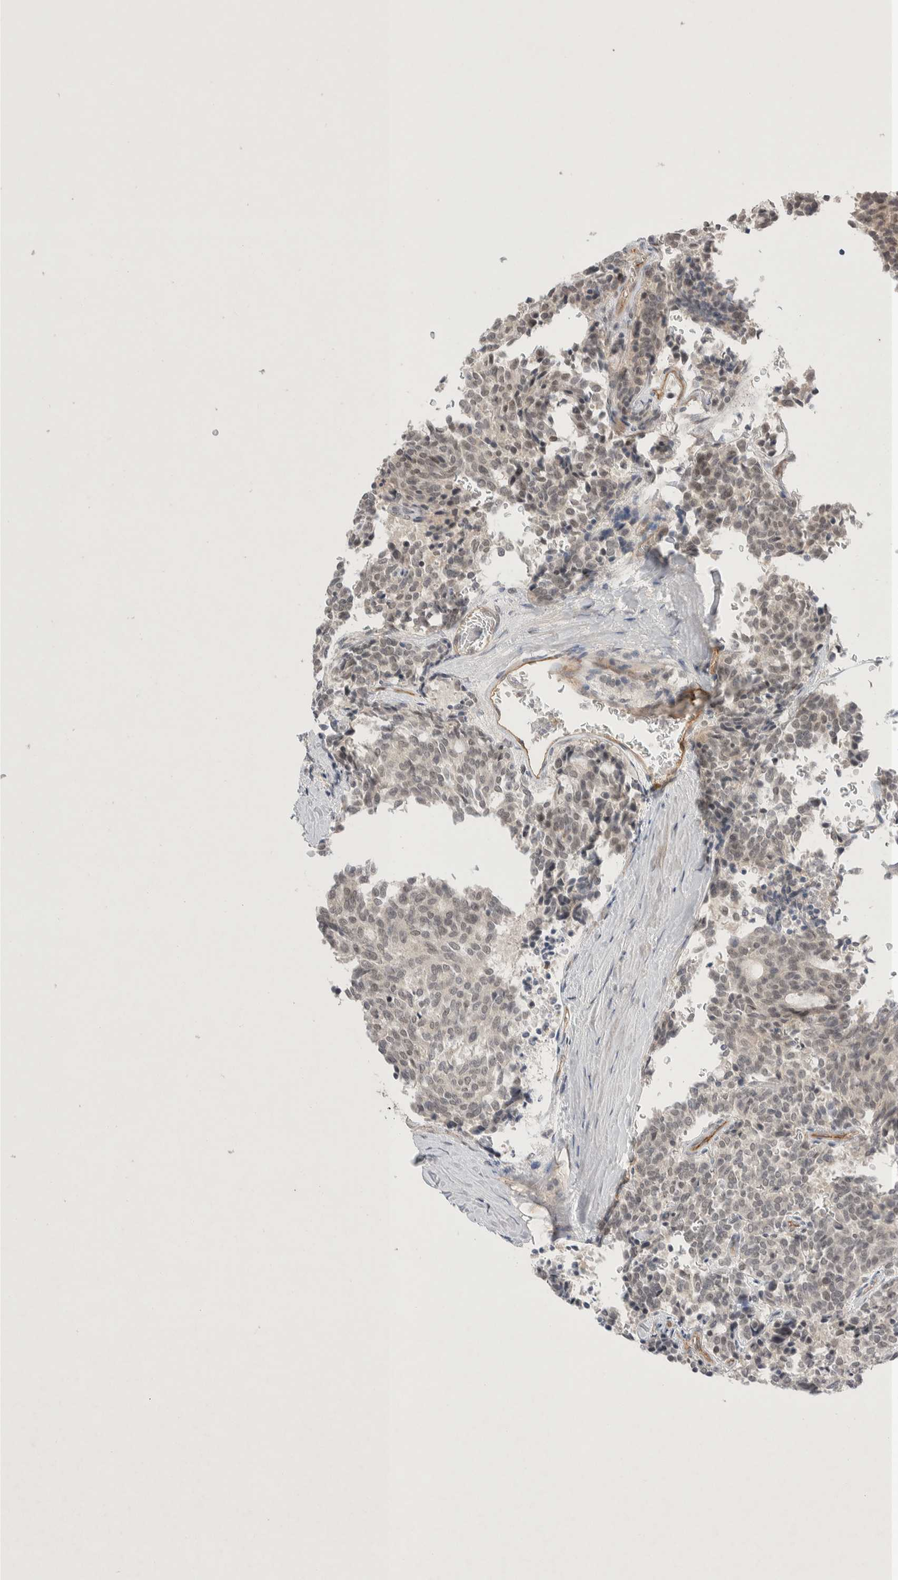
{"staining": {"intensity": "weak", "quantity": "<25%", "location": "nuclear"}, "tissue": "carcinoid", "cell_type": "Tumor cells", "image_type": "cancer", "snomed": [{"axis": "morphology", "description": "Carcinoid, malignant, NOS"}, {"axis": "topography", "description": "Pancreas"}], "caption": "Carcinoid was stained to show a protein in brown. There is no significant expression in tumor cells.", "gene": "ZNF704", "patient": {"sex": "female", "age": 54}}